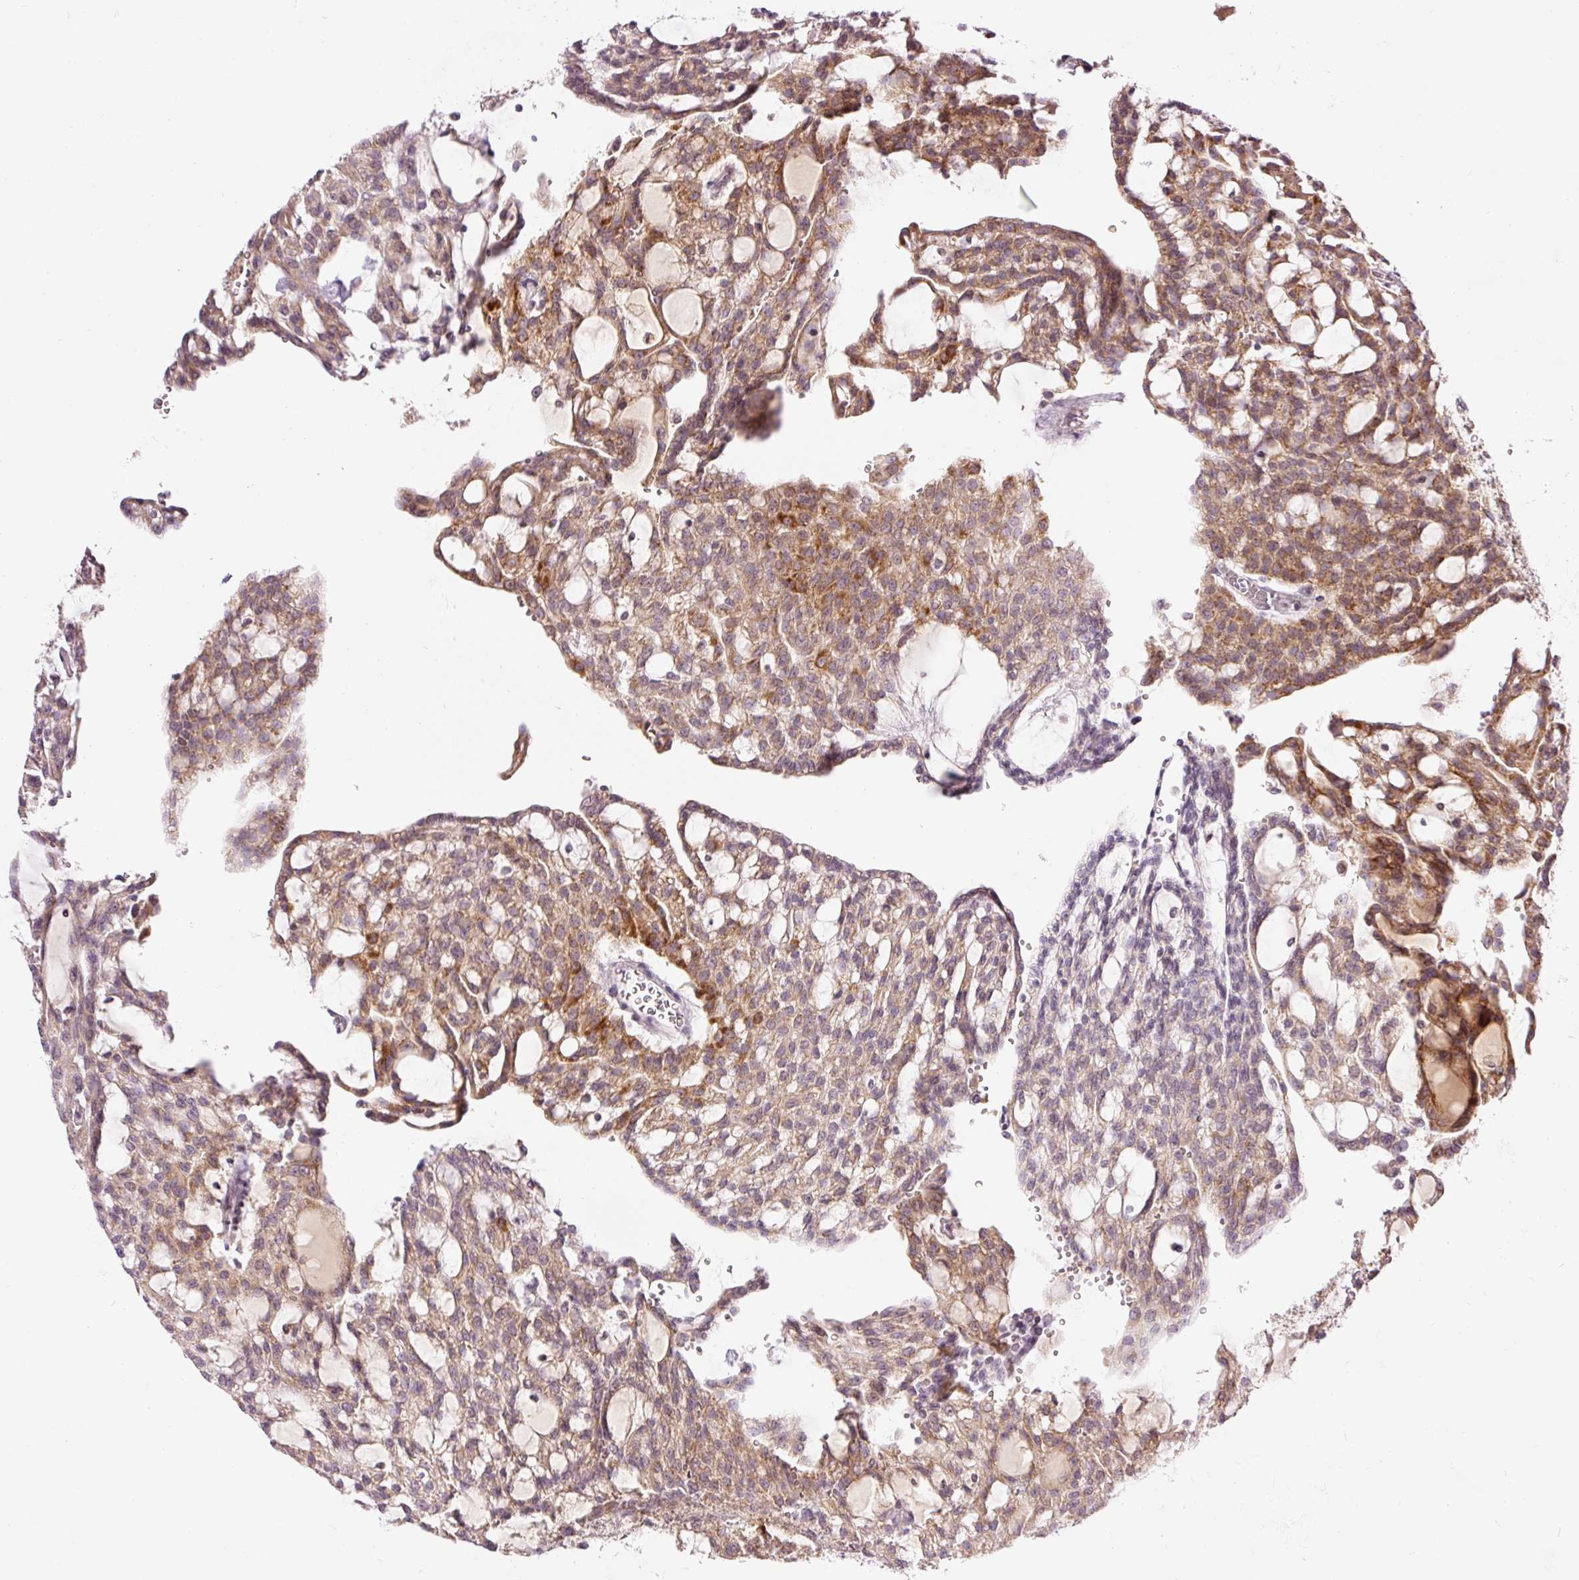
{"staining": {"intensity": "moderate", "quantity": ">75%", "location": "cytoplasmic/membranous"}, "tissue": "renal cancer", "cell_type": "Tumor cells", "image_type": "cancer", "snomed": [{"axis": "morphology", "description": "Adenocarcinoma, NOS"}, {"axis": "topography", "description": "Kidney"}], "caption": "Approximately >75% of tumor cells in renal cancer reveal moderate cytoplasmic/membranous protein staining as visualized by brown immunohistochemical staining.", "gene": "ABHD11", "patient": {"sex": "male", "age": 63}}